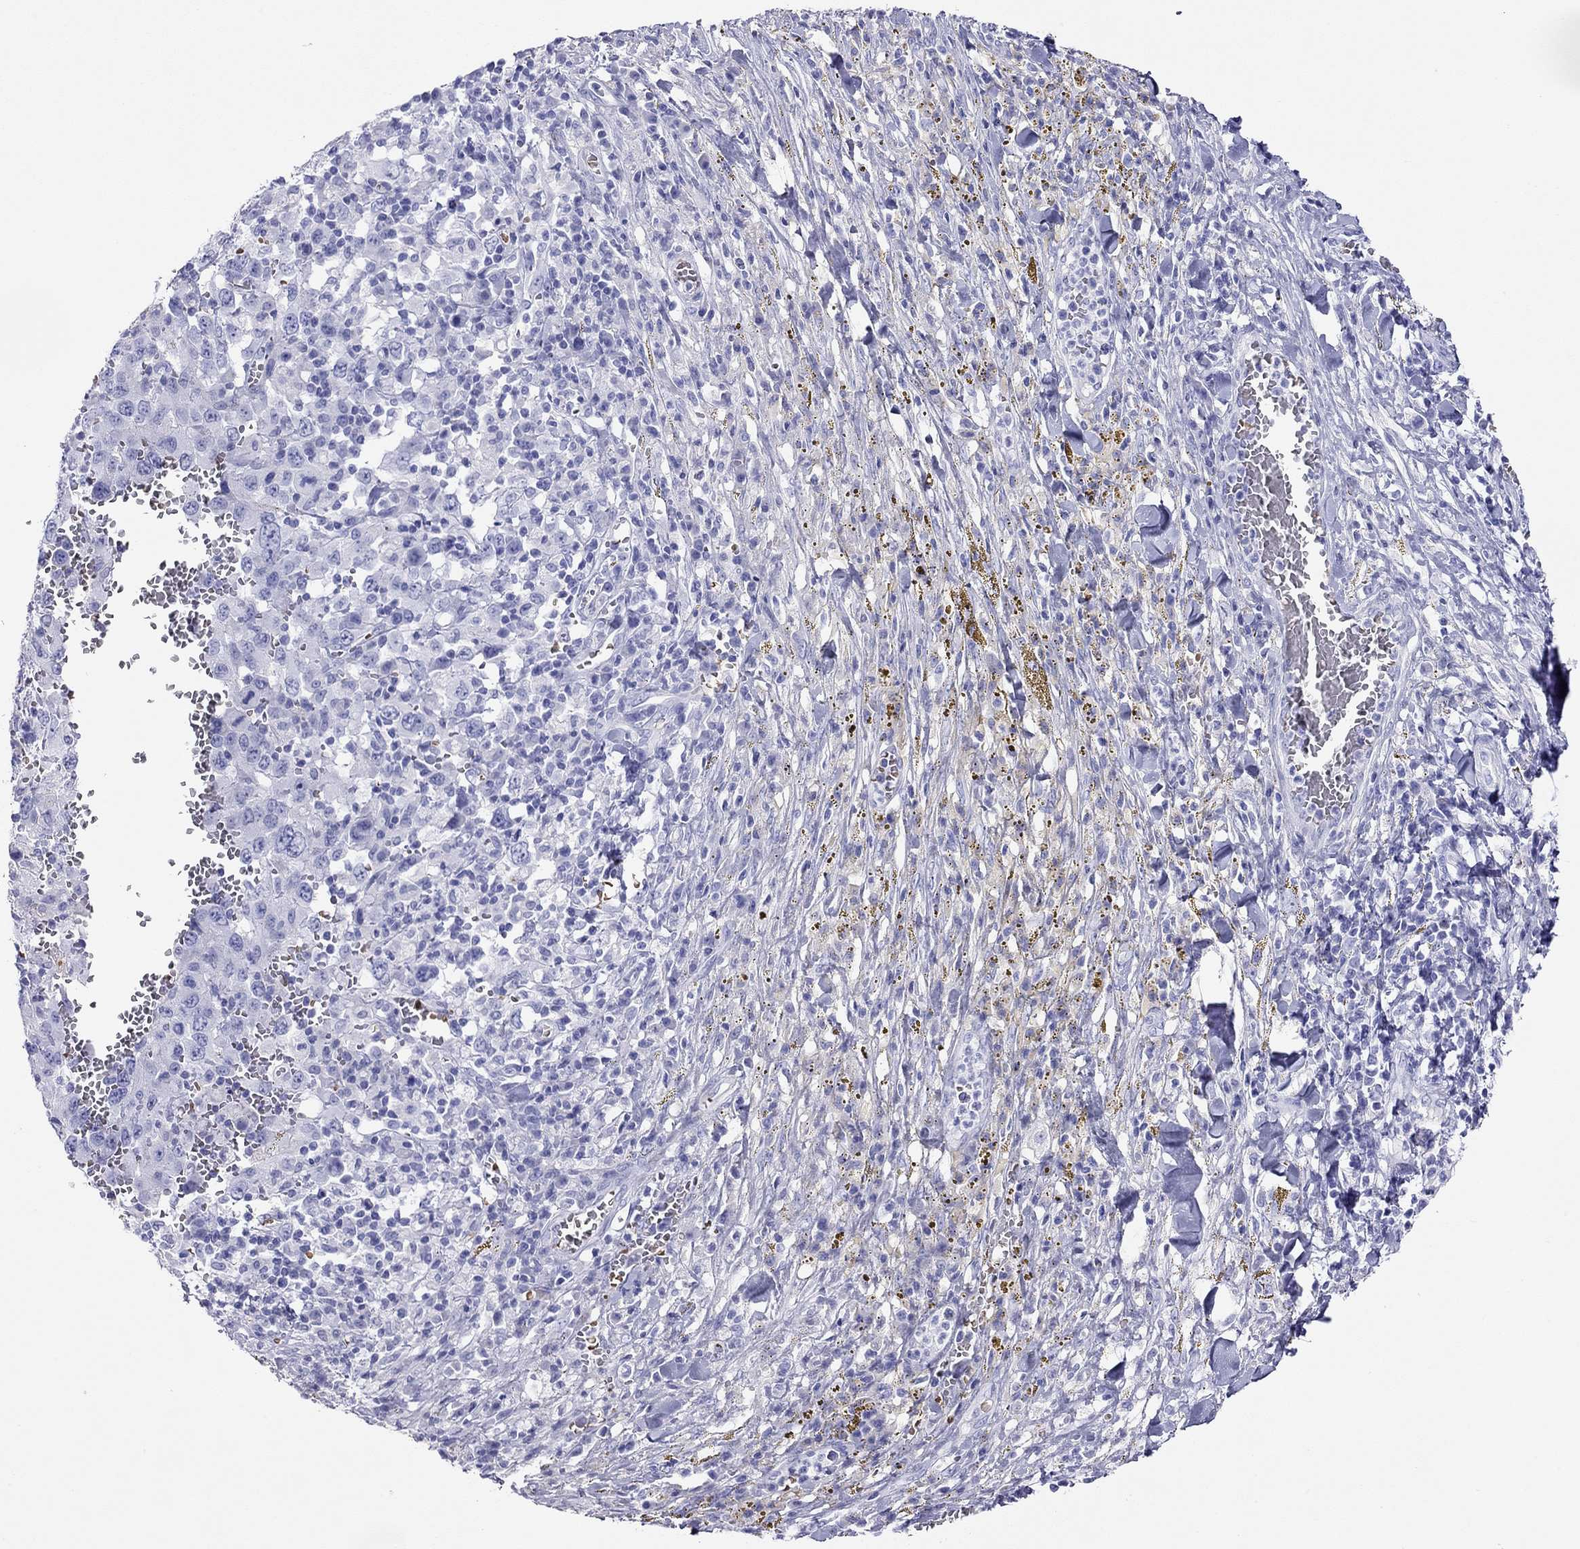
{"staining": {"intensity": "negative", "quantity": "none", "location": "none"}, "tissue": "melanoma", "cell_type": "Tumor cells", "image_type": "cancer", "snomed": [{"axis": "morphology", "description": "Malignant melanoma, NOS"}, {"axis": "topography", "description": "Skin"}], "caption": "Melanoma was stained to show a protein in brown. There is no significant expression in tumor cells.", "gene": "PTPRN", "patient": {"sex": "female", "age": 91}}